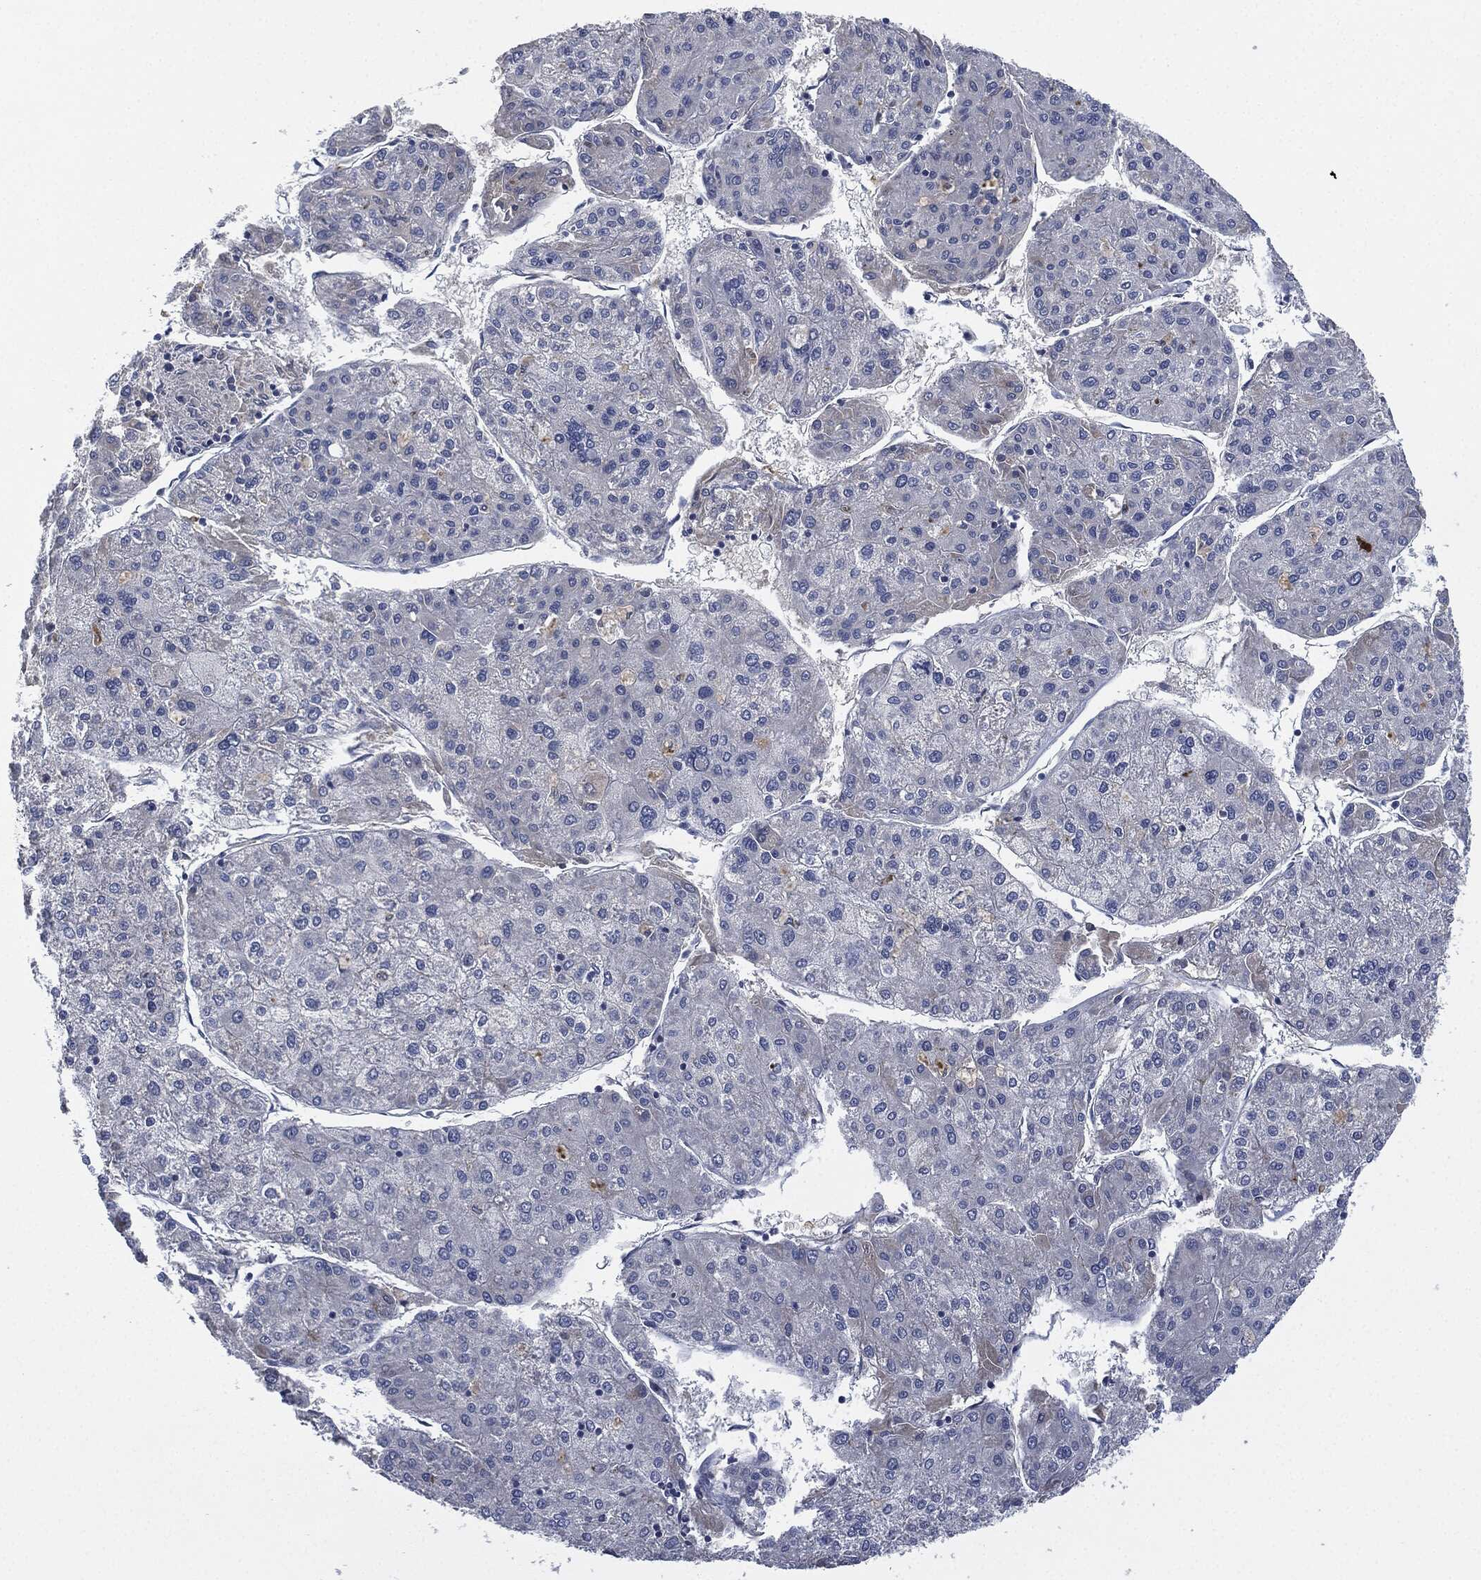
{"staining": {"intensity": "negative", "quantity": "none", "location": "none"}, "tissue": "liver cancer", "cell_type": "Tumor cells", "image_type": "cancer", "snomed": [{"axis": "morphology", "description": "Carcinoma, Hepatocellular, NOS"}, {"axis": "topography", "description": "Liver"}], "caption": "This is an immunohistochemistry micrograph of human liver cancer. There is no positivity in tumor cells.", "gene": "SIGLEC9", "patient": {"sex": "male", "age": 43}}